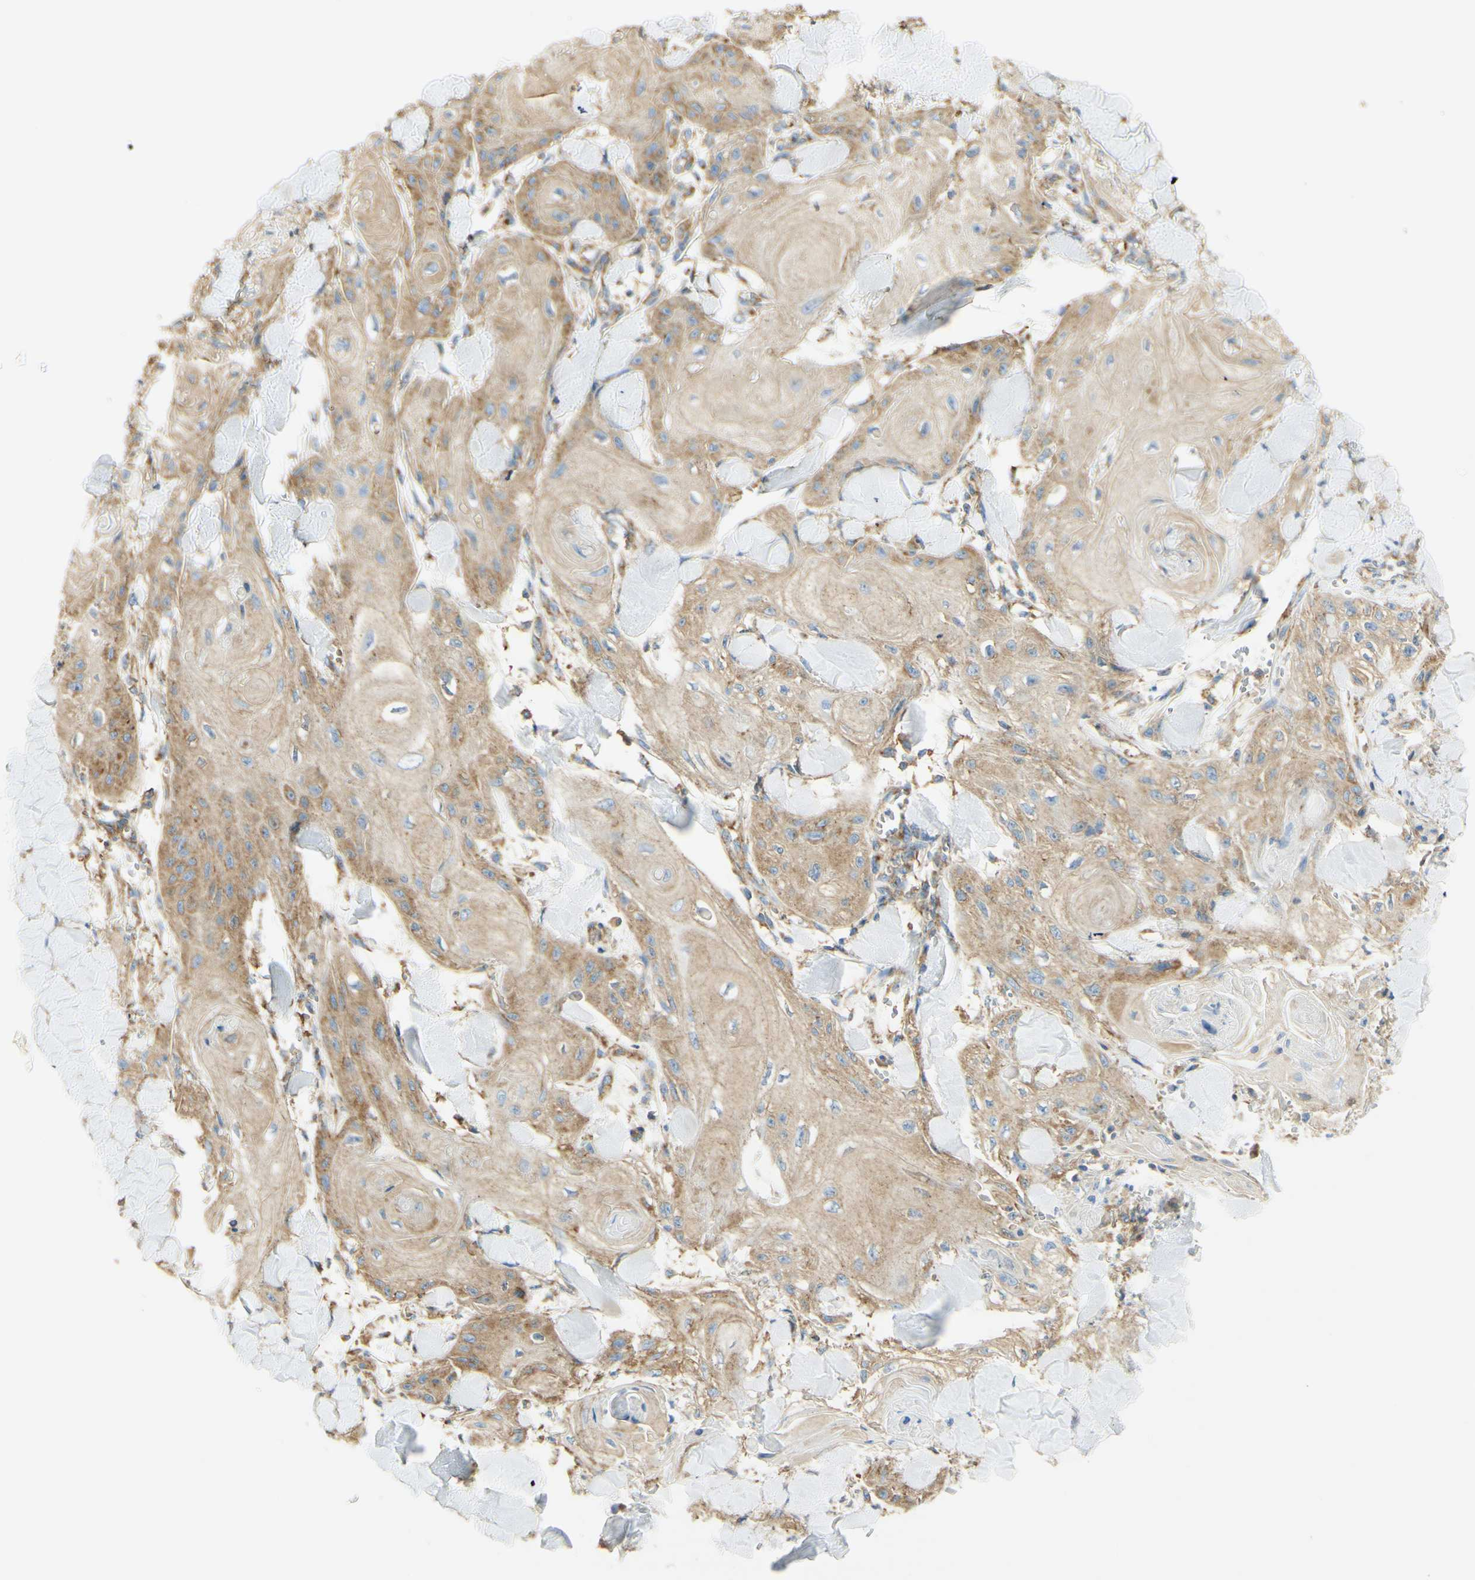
{"staining": {"intensity": "moderate", "quantity": "<25%", "location": "cytoplasmic/membranous"}, "tissue": "skin cancer", "cell_type": "Tumor cells", "image_type": "cancer", "snomed": [{"axis": "morphology", "description": "Squamous cell carcinoma, NOS"}, {"axis": "topography", "description": "Skin"}], "caption": "This micrograph reveals IHC staining of squamous cell carcinoma (skin), with low moderate cytoplasmic/membranous positivity in about <25% of tumor cells.", "gene": "CLTC", "patient": {"sex": "male", "age": 74}}